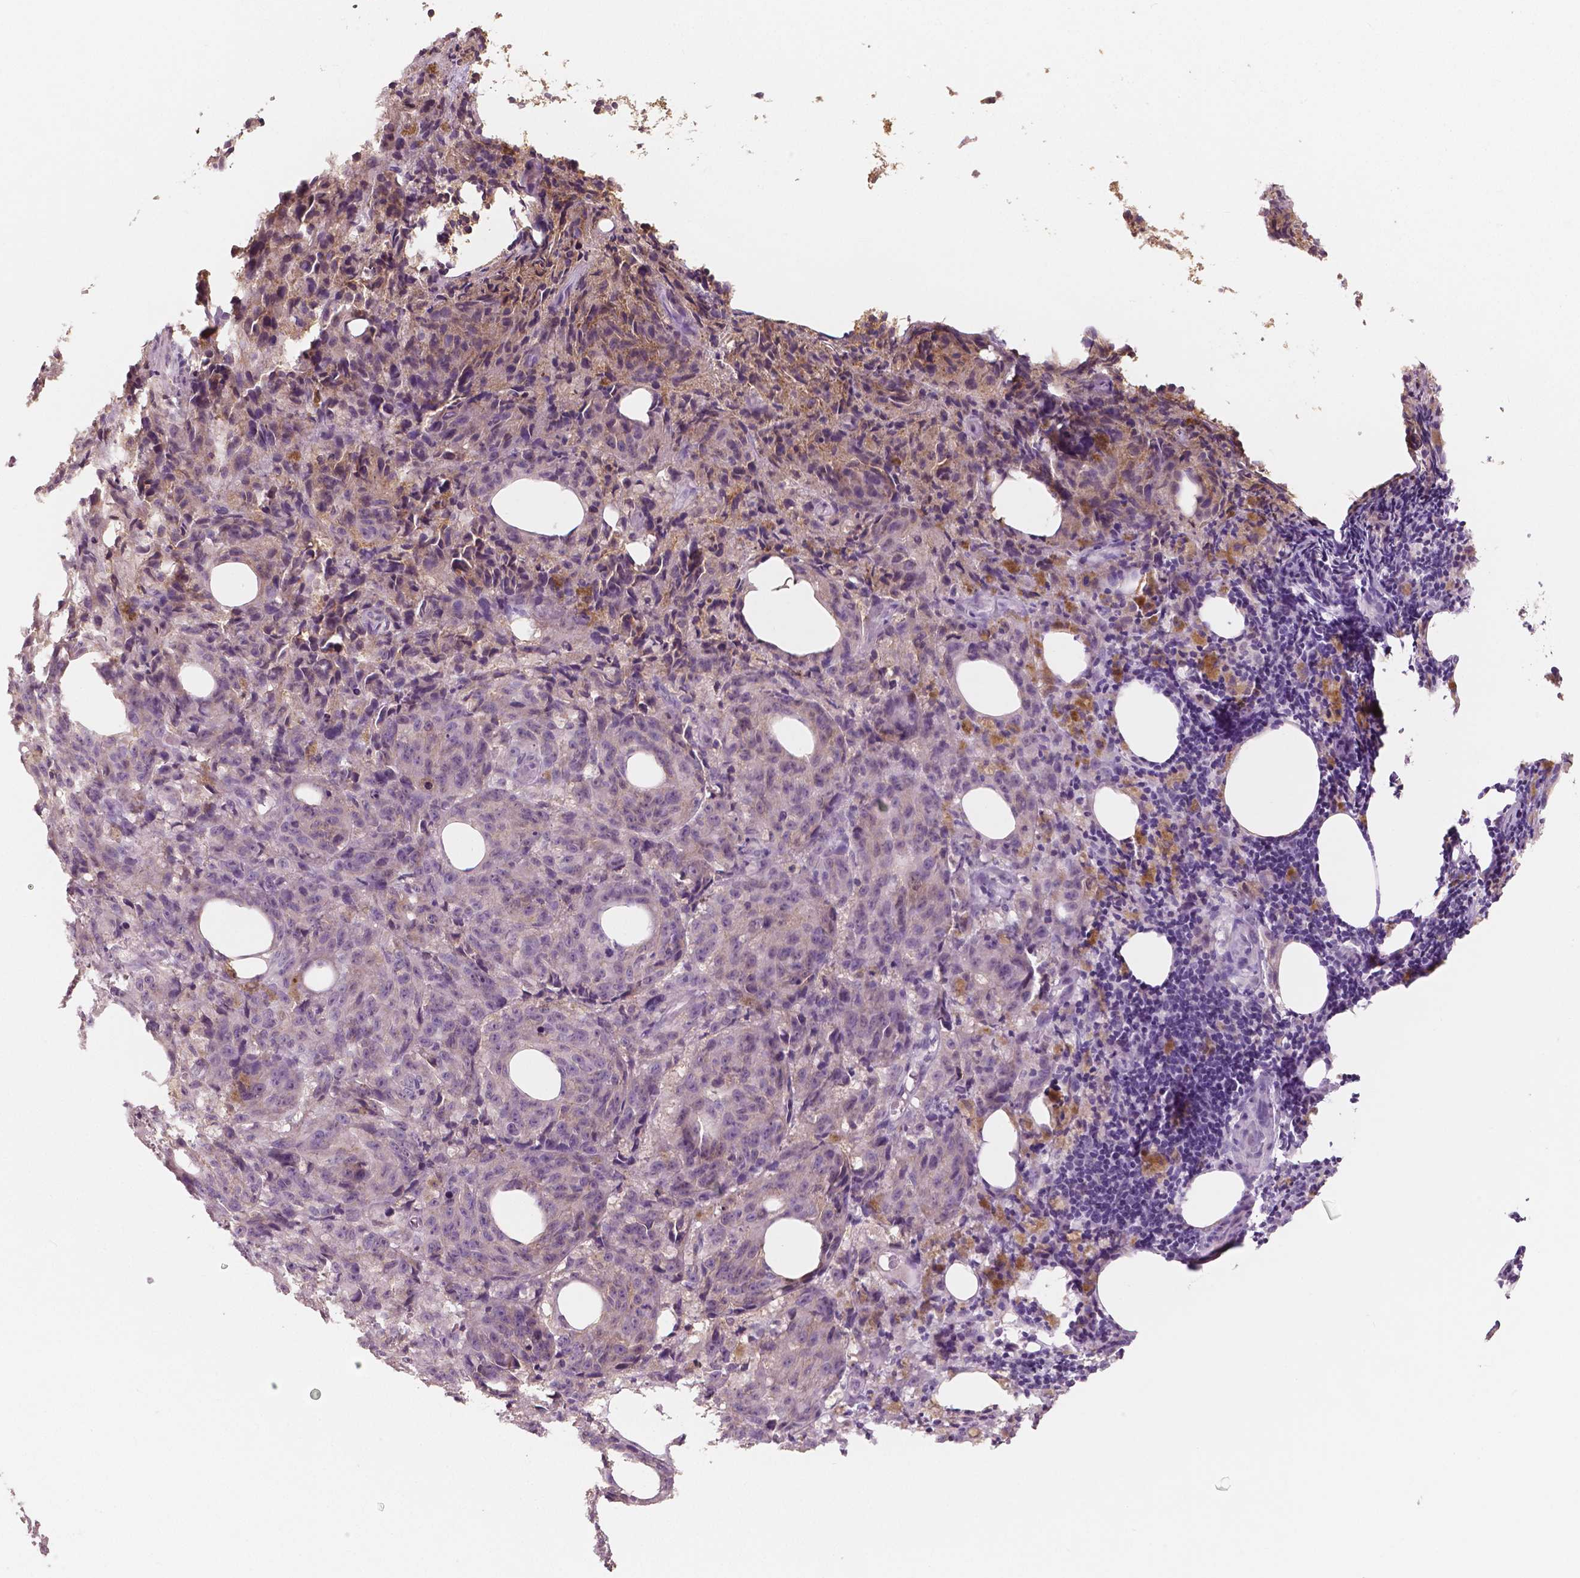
{"staining": {"intensity": "negative", "quantity": "none", "location": "none"}, "tissue": "melanoma", "cell_type": "Tumor cells", "image_type": "cancer", "snomed": [{"axis": "morphology", "description": "Malignant melanoma, NOS"}, {"axis": "topography", "description": "Skin"}], "caption": "There is no significant expression in tumor cells of melanoma.", "gene": "KIT", "patient": {"sex": "female", "age": 34}}